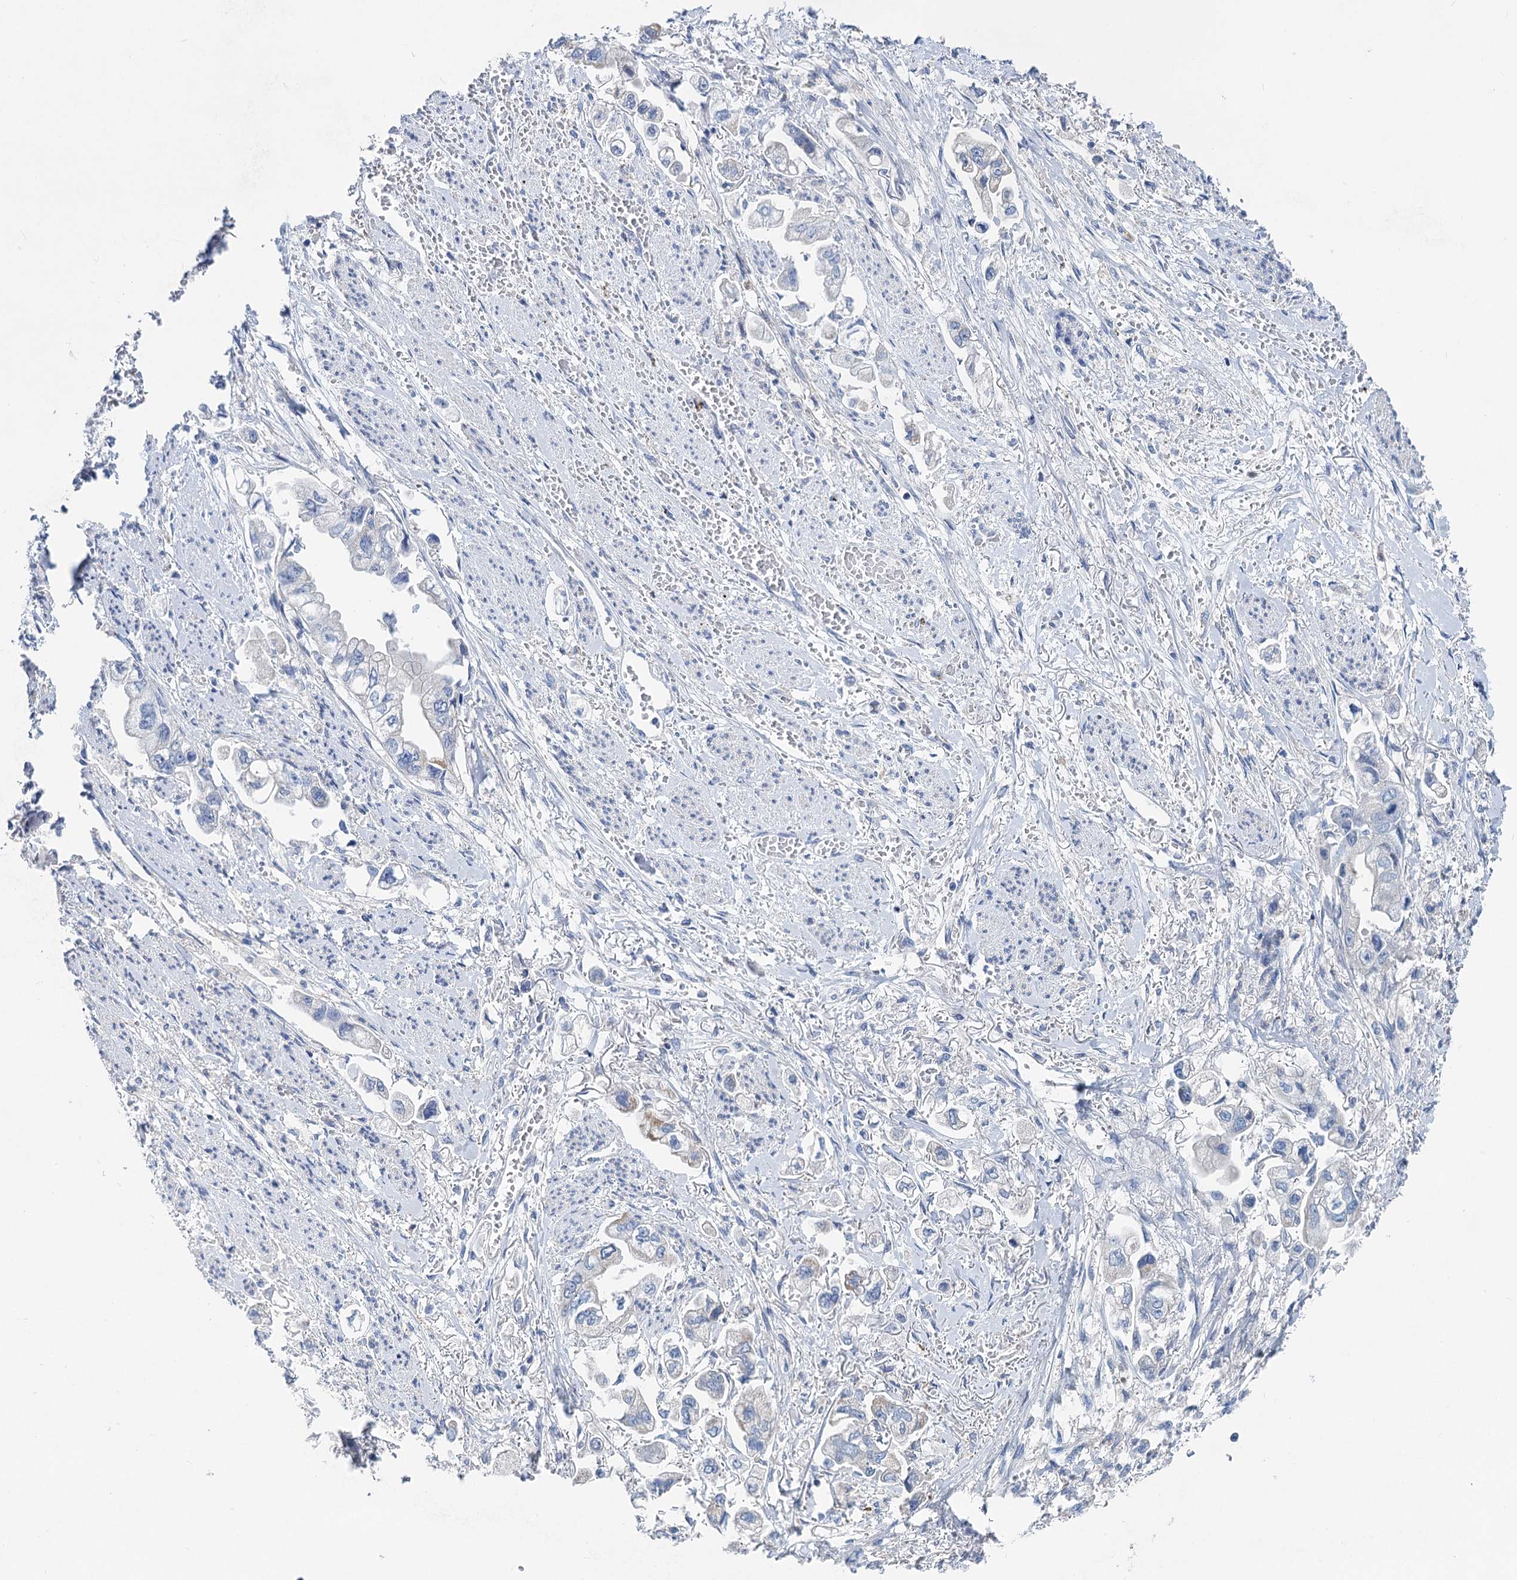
{"staining": {"intensity": "negative", "quantity": "none", "location": "none"}, "tissue": "stomach cancer", "cell_type": "Tumor cells", "image_type": "cancer", "snomed": [{"axis": "morphology", "description": "Adenocarcinoma, NOS"}, {"axis": "topography", "description": "Stomach"}], "caption": "Immunohistochemistry micrograph of human stomach cancer stained for a protein (brown), which exhibits no expression in tumor cells.", "gene": "CHDH", "patient": {"sex": "male", "age": 62}}